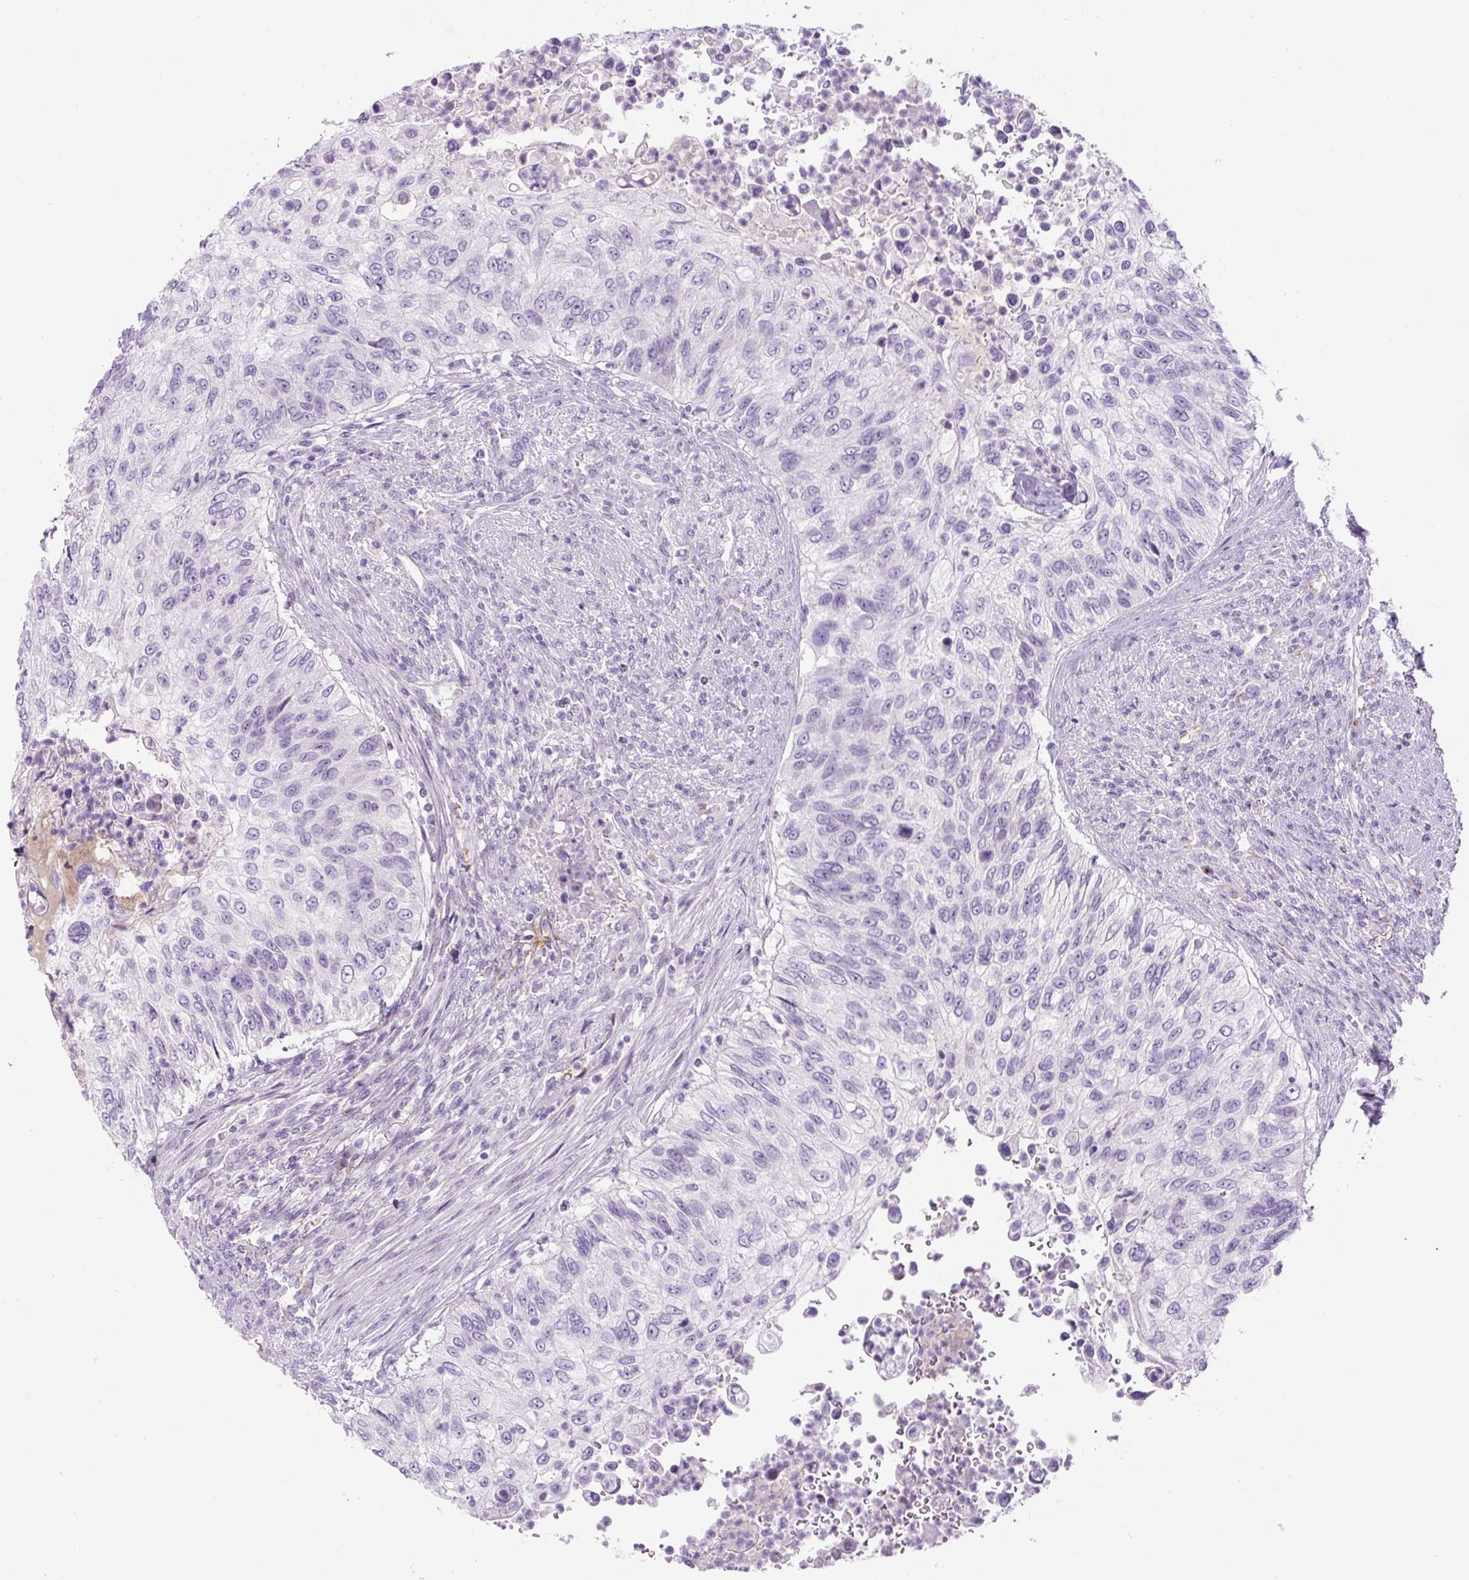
{"staining": {"intensity": "negative", "quantity": "none", "location": "none"}, "tissue": "urothelial cancer", "cell_type": "Tumor cells", "image_type": "cancer", "snomed": [{"axis": "morphology", "description": "Urothelial carcinoma, High grade"}, {"axis": "topography", "description": "Urinary bladder"}], "caption": "This is an immunohistochemistry (IHC) photomicrograph of high-grade urothelial carcinoma. There is no expression in tumor cells.", "gene": "RSPO4", "patient": {"sex": "female", "age": 60}}